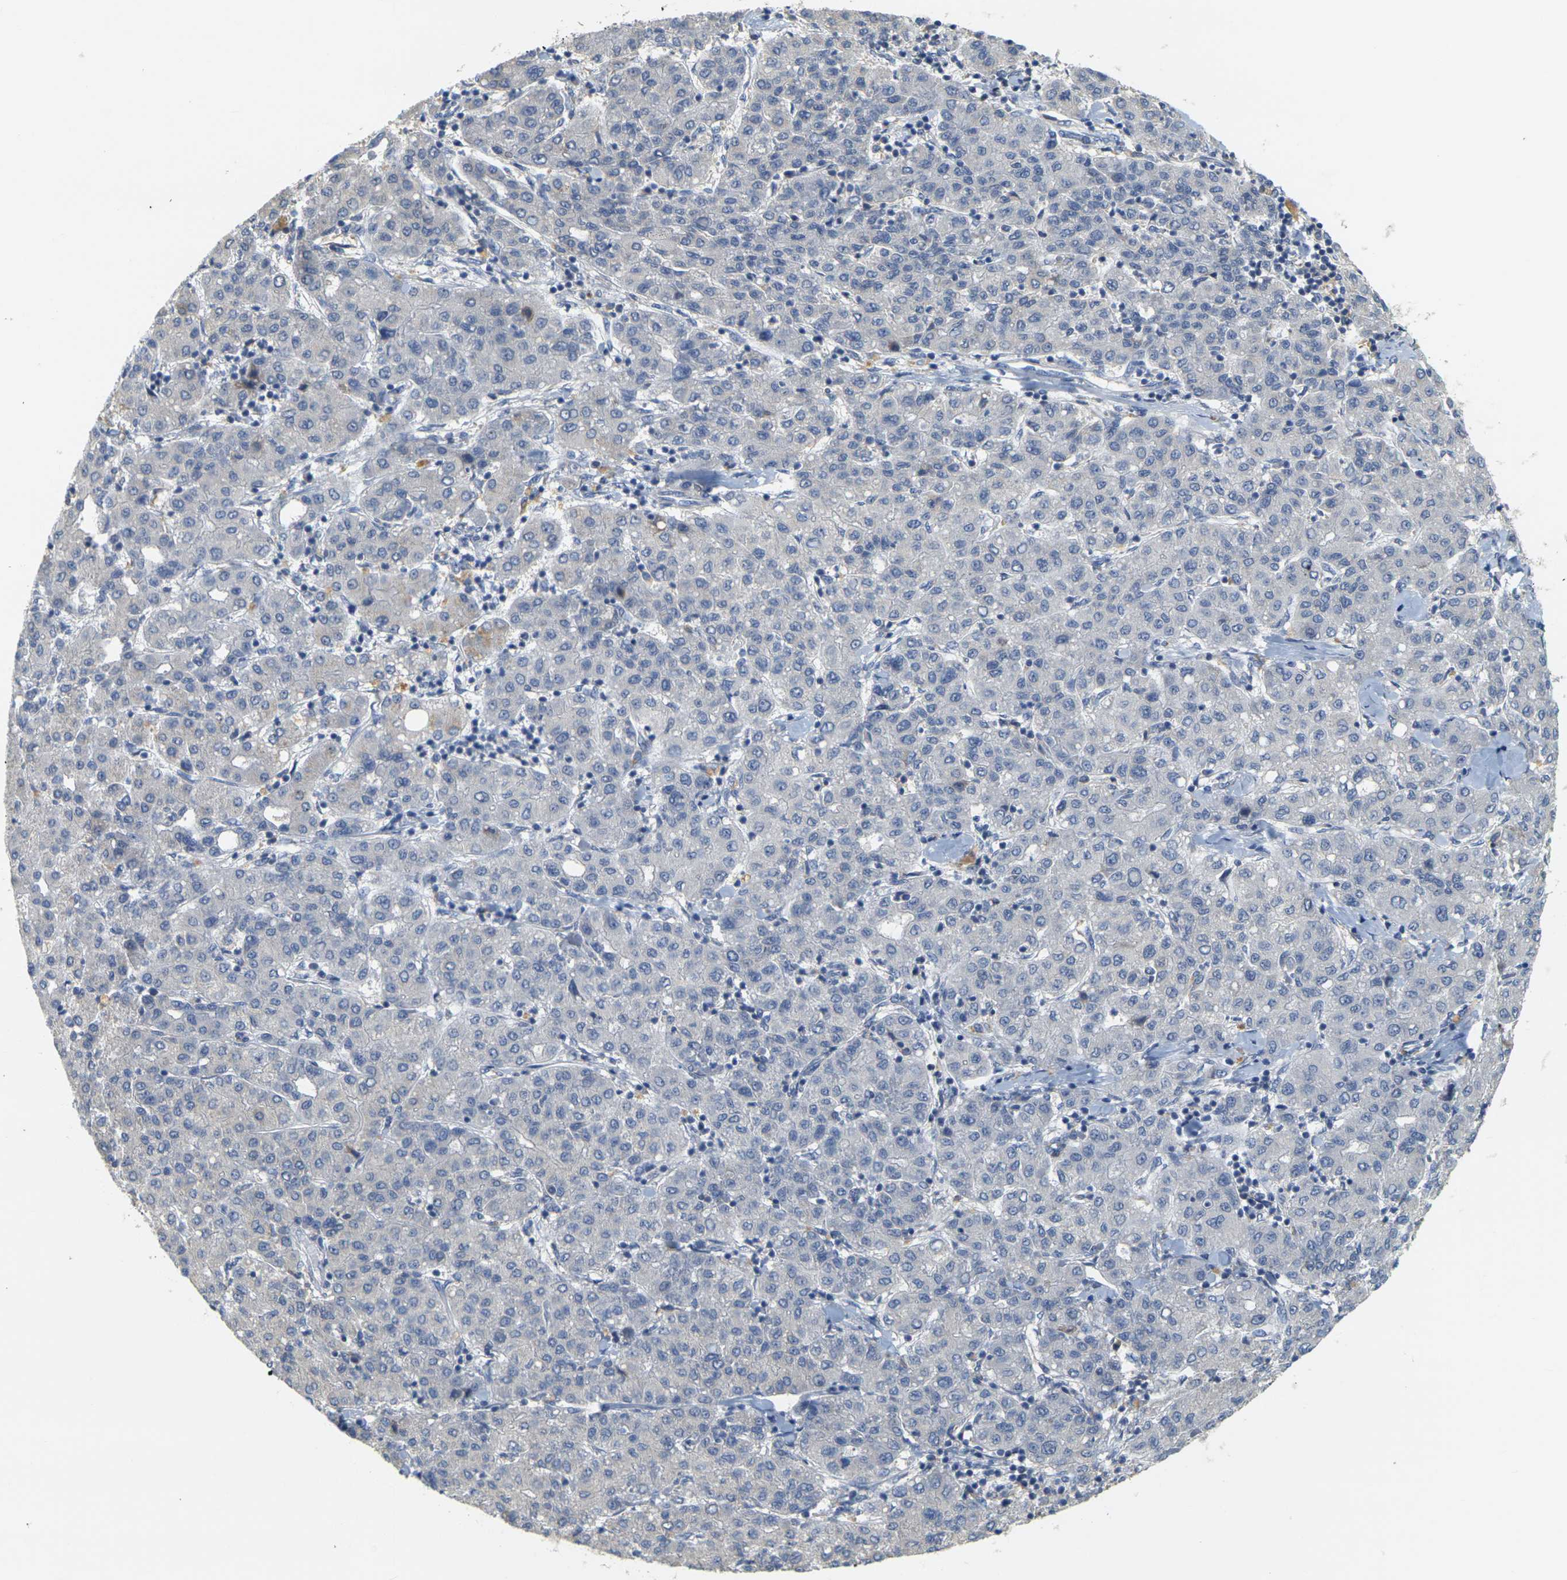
{"staining": {"intensity": "negative", "quantity": "none", "location": "none"}, "tissue": "liver cancer", "cell_type": "Tumor cells", "image_type": "cancer", "snomed": [{"axis": "morphology", "description": "Carcinoma, Hepatocellular, NOS"}, {"axis": "topography", "description": "Liver"}], "caption": "Micrograph shows no significant protein staining in tumor cells of liver cancer (hepatocellular carcinoma).", "gene": "GDAP1", "patient": {"sex": "male", "age": 65}}